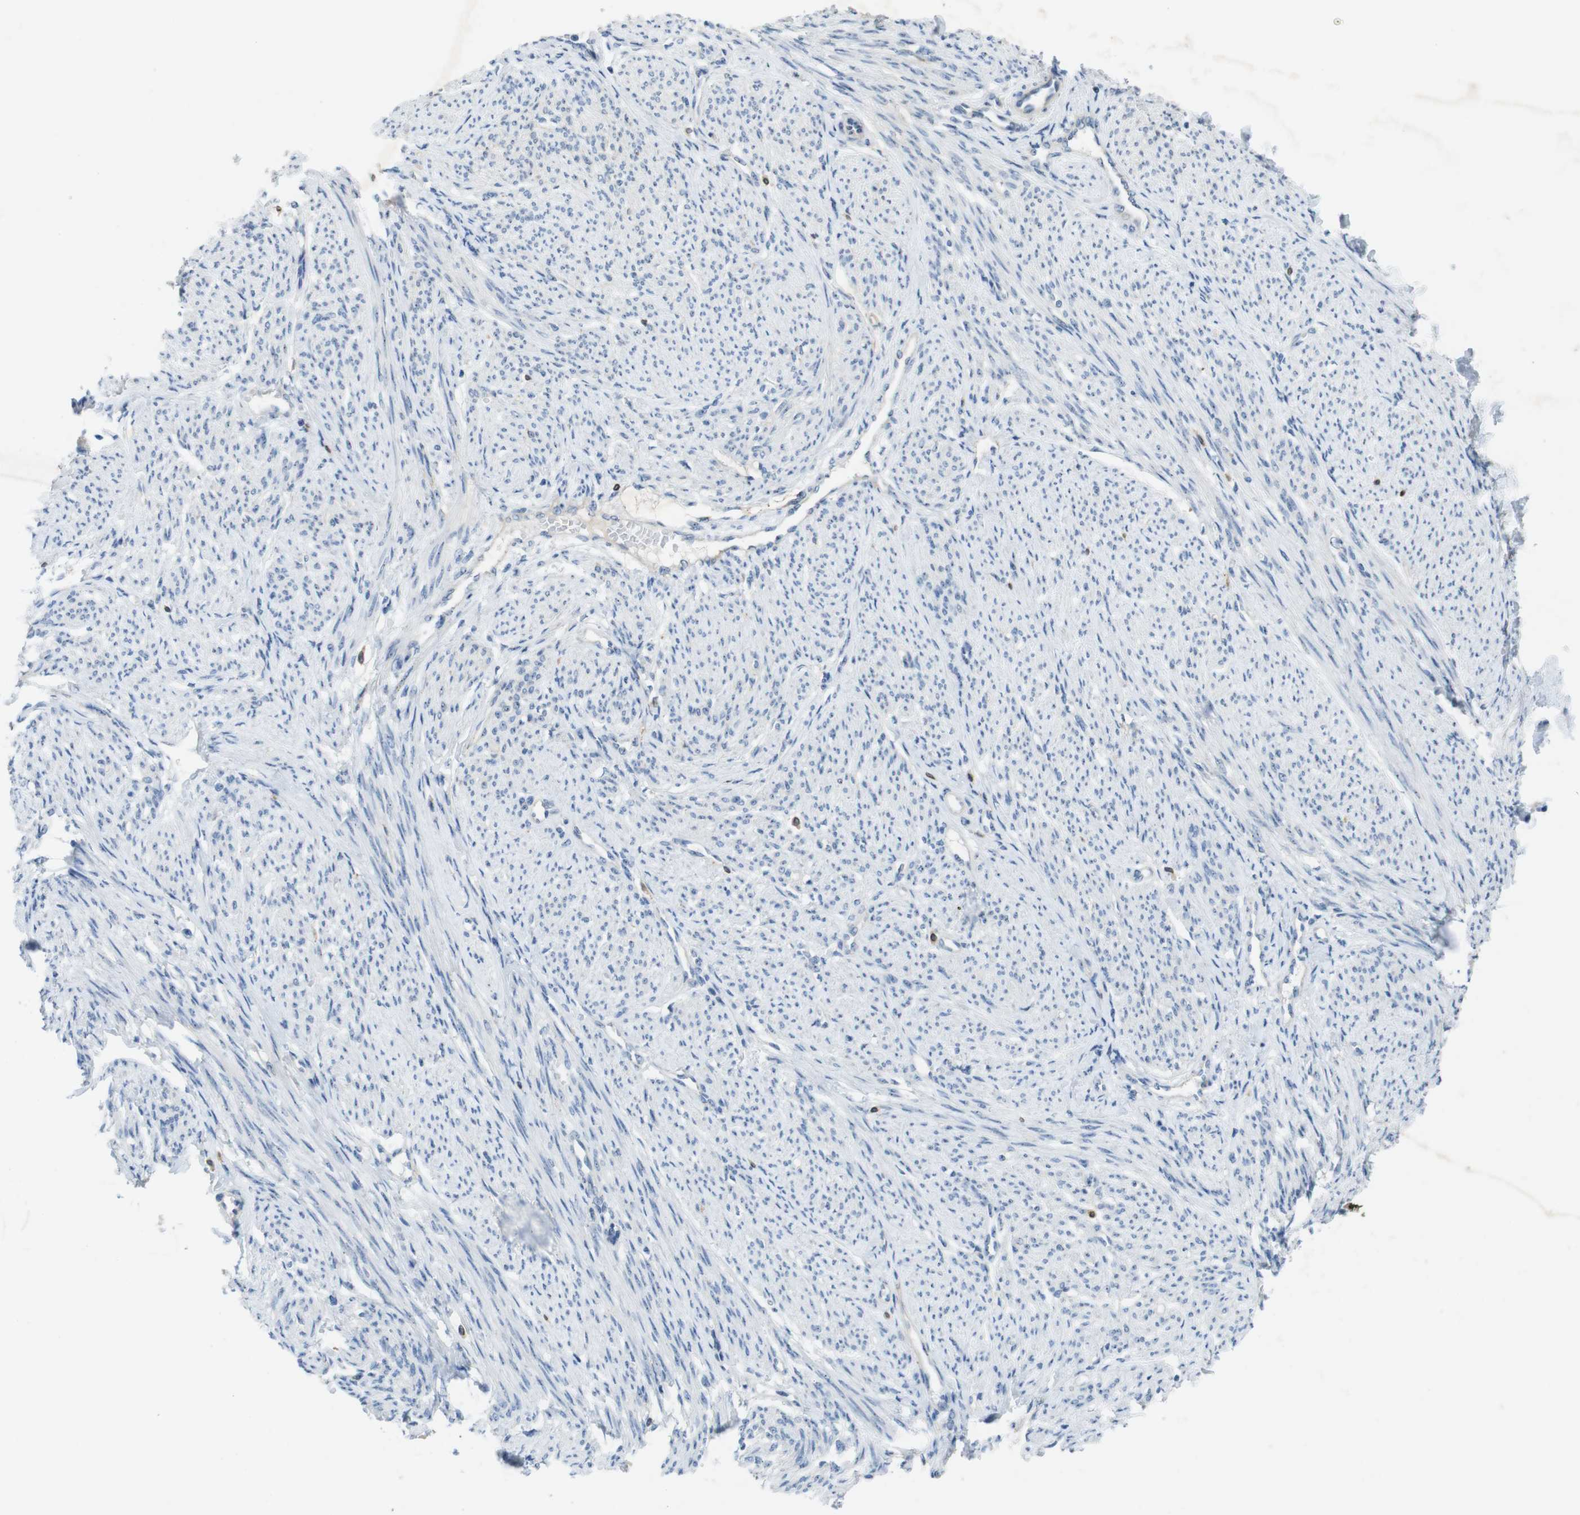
{"staining": {"intensity": "negative", "quantity": "none", "location": "none"}, "tissue": "smooth muscle", "cell_type": "Smooth muscle cells", "image_type": "normal", "snomed": [{"axis": "morphology", "description": "Normal tissue, NOS"}, {"axis": "topography", "description": "Smooth muscle"}], "caption": "Immunohistochemistry histopathology image of benign human smooth muscle stained for a protein (brown), which shows no positivity in smooth muscle cells. (IHC, brightfield microscopy, high magnification).", "gene": "TJP3", "patient": {"sex": "female", "age": 65}}